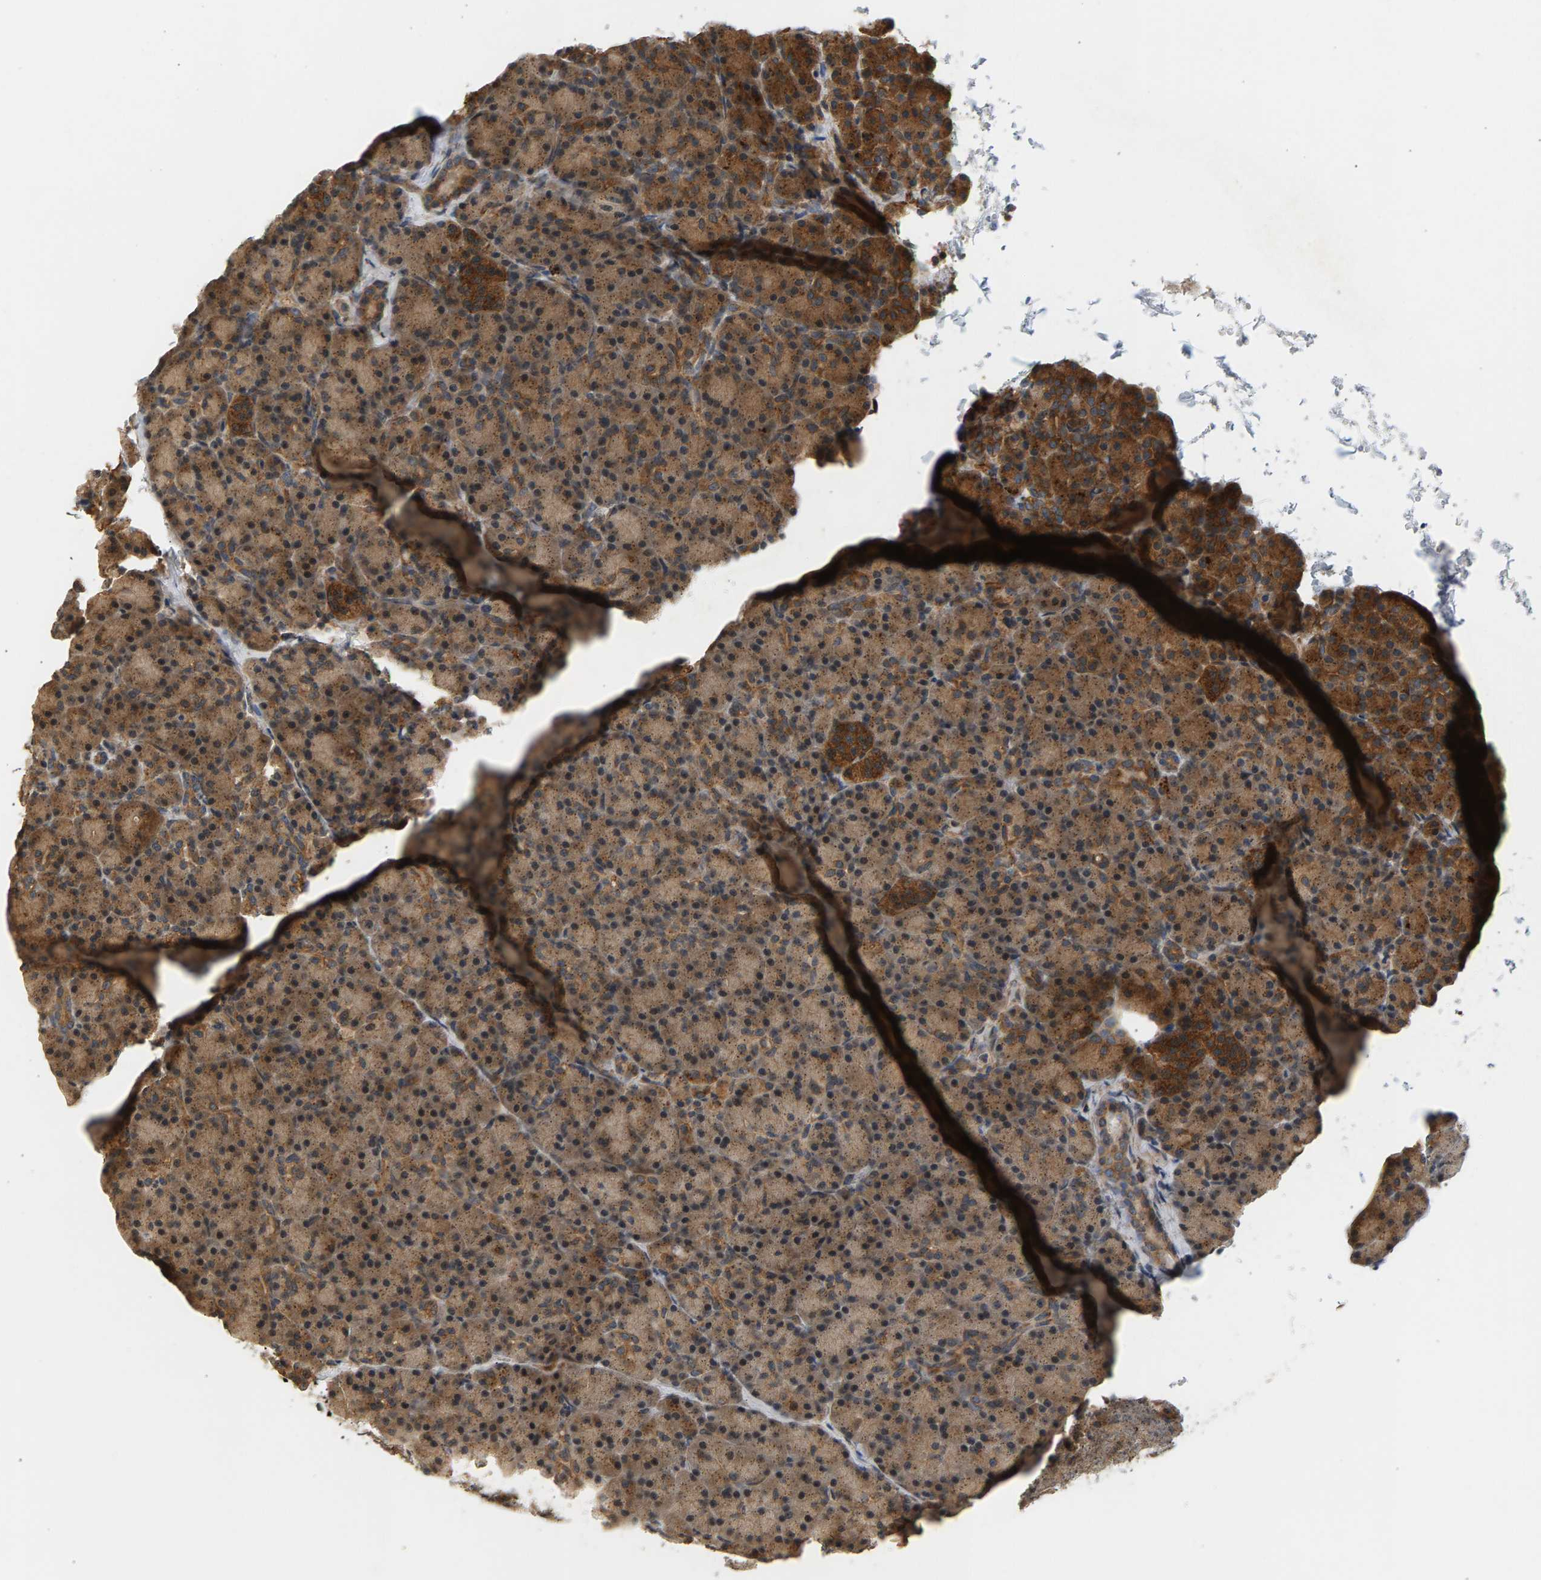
{"staining": {"intensity": "strong", "quantity": ">75%", "location": "cytoplasmic/membranous"}, "tissue": "pancreas", "cell_type": "Exocrine glandular cells", "image_type": "normal", "snomed": [{"axis": "morphology", "description": "Normal tissue, NOS"}, {"axis": "topography", "description": "Pancreas"}], "caption": "Exocrine glandular cells exhibit high levels of strong cytoplasmic/membranous staining in about >75% of cells in benign pancreas.", "gene": "MAP2K5", "patient": {"sex": "female", "age": 43}}